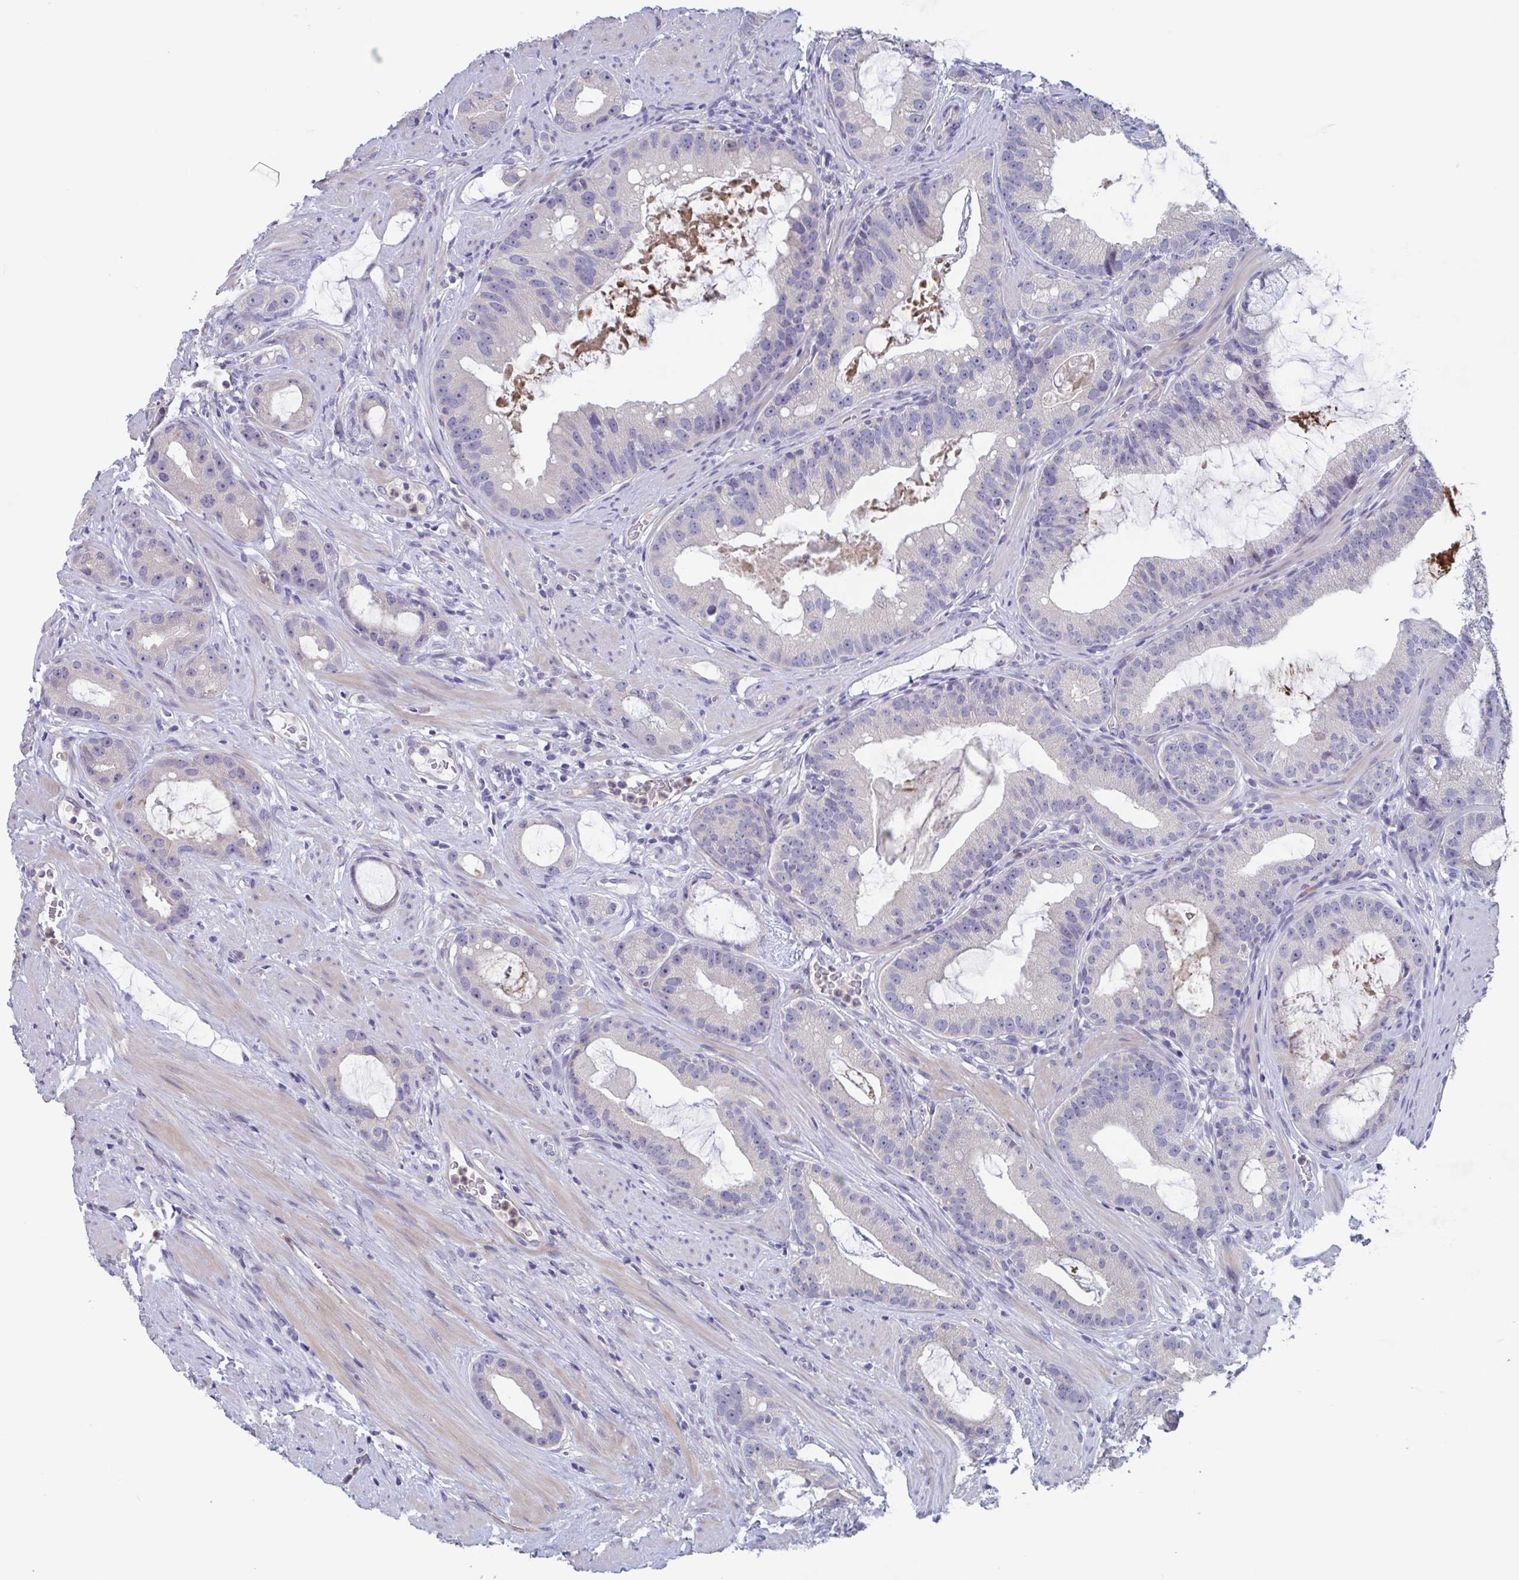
{"staining": {"intensity": "negative", "quantity": "none", "location": "none"}, "tissue": "prostate cancer", "cell_type": "Tumor cells", "image_type": "cancer", "snomed": [{"axis": "morphology", "description": "Adenocarcinoma, High grade"}, {"axis": "topography", "description": "Prostate"}], "caption": "There is no significant staining in tumor cells of high-grade adenocarcinoma (prostate). Nuclei are stained in blue.", "gene": "ST14", "patient": {"sex": "male", "age": 65}}